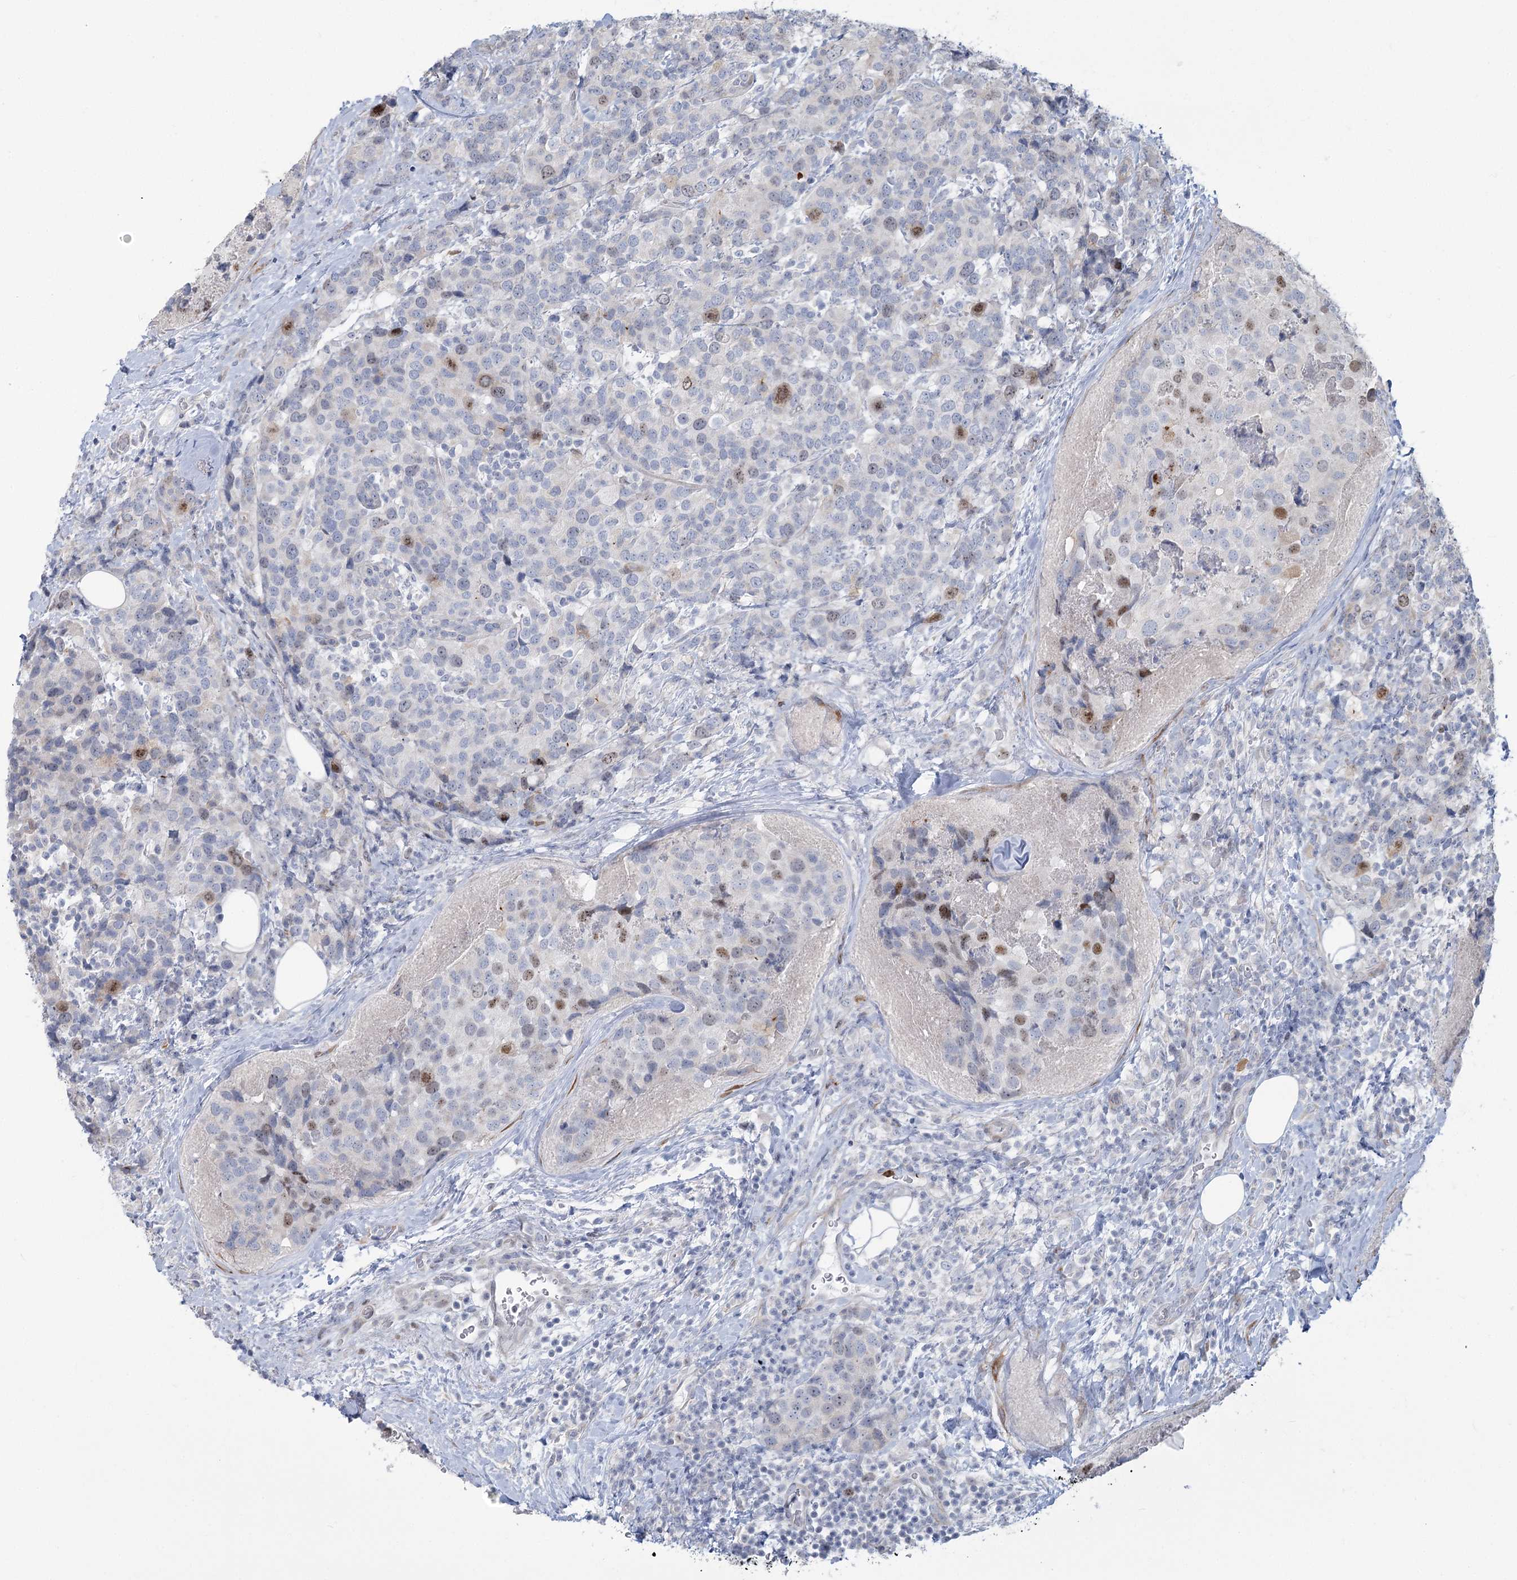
{"staining": {"intensity": "moderate", "quantity": "<25%", "location": "nuclear"}, "tissue": "breast cancer", "cell_type": "Tumor cells", "image_type": "cancer", "snomed": [{"axis": "morphology", "description": "Lobular carcinoma"}, {"axis": "topography", "description": "Breast"}], "caption": "Lobular carcinoma (breast) stained for a protein (brown) displays moderate nuclear positive positivity in about <25% of tumor cells.", "gene": "ABITRAM", "patient": {"sex": "female", "age": 59}}